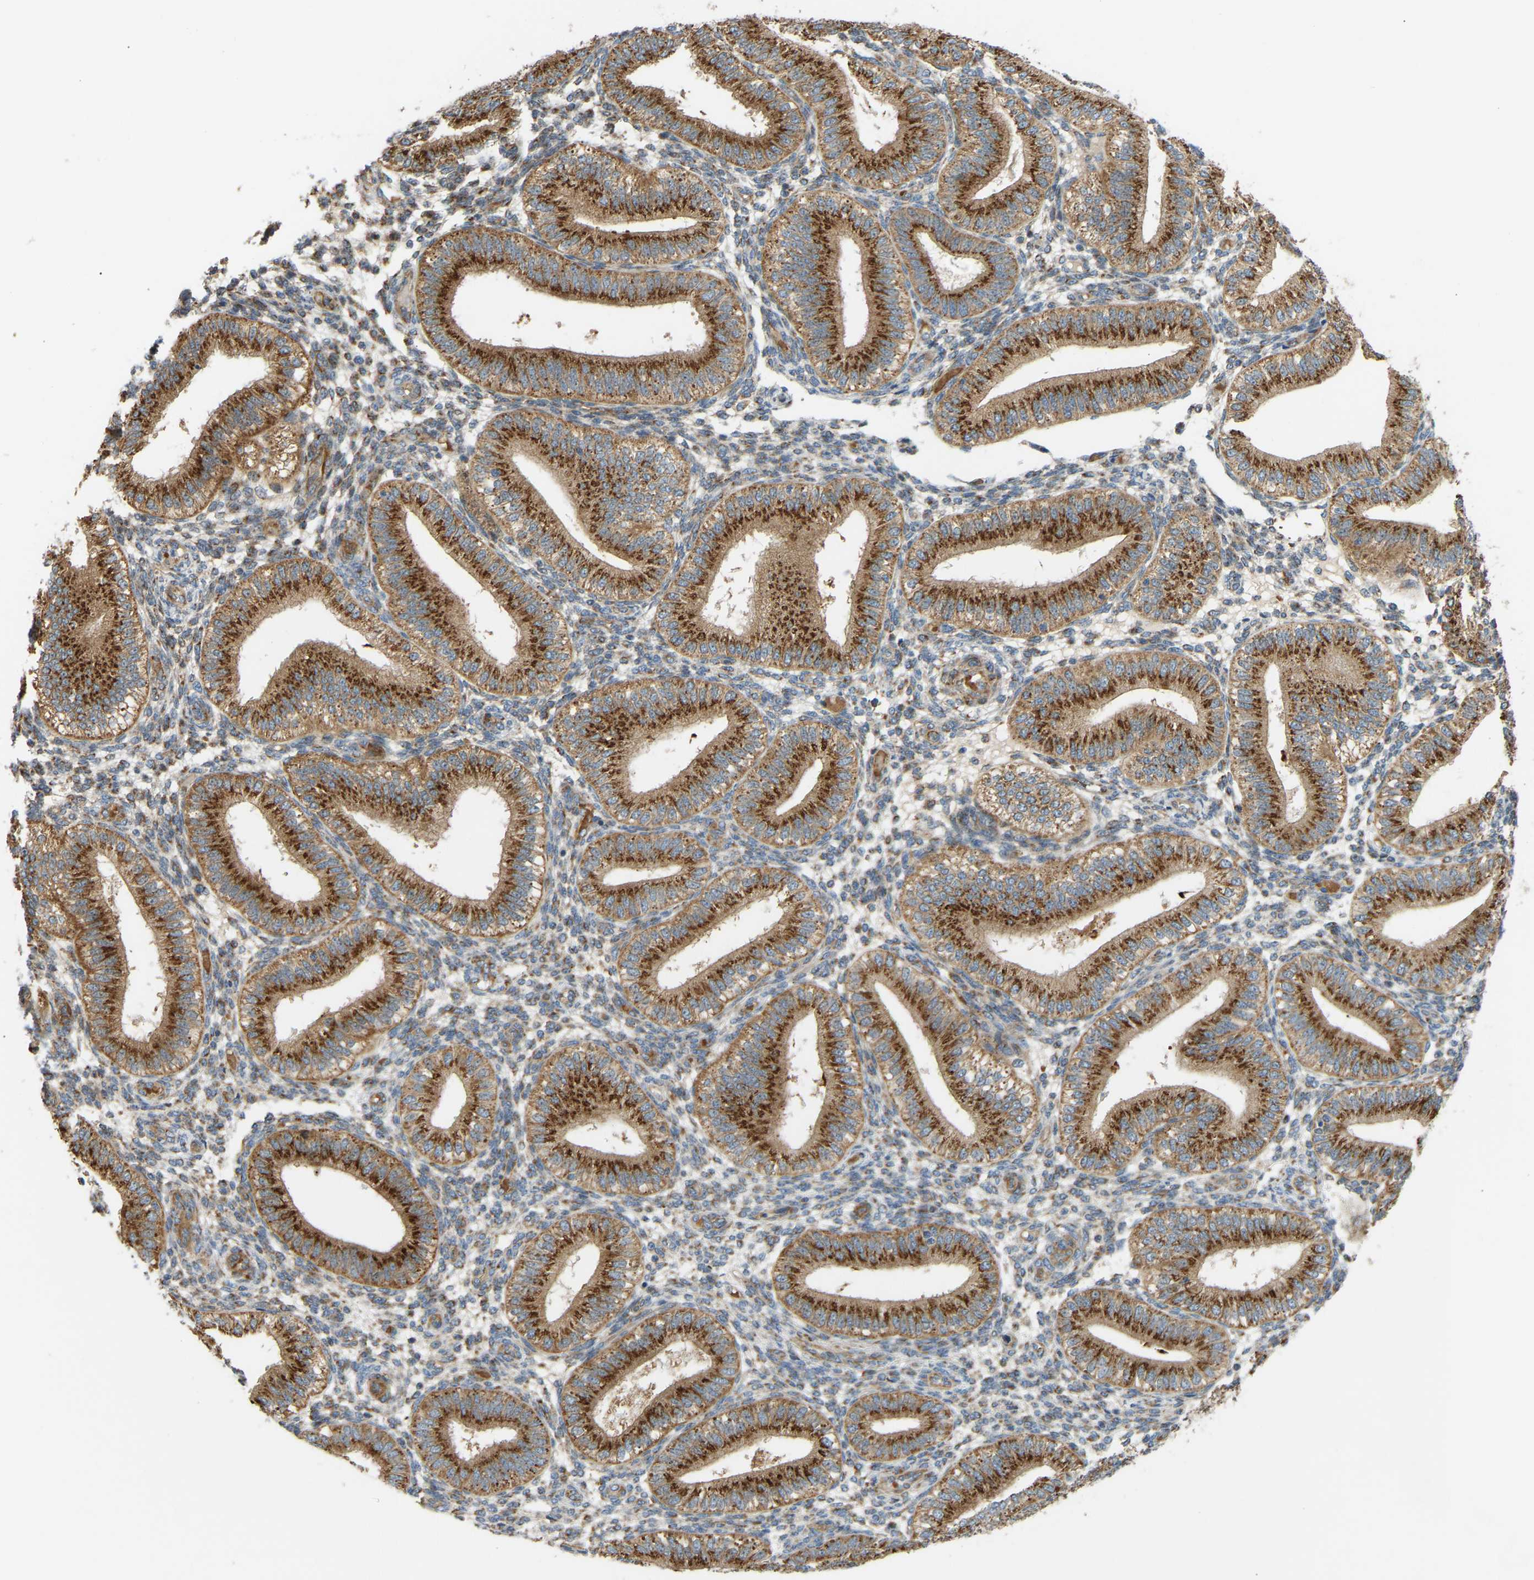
{"staining": {"intensity": "moderate", "quantity": "25%-75%", "location": "cytoplasmic/membranous"}, "tissue": "endometrium", "cell_type": "Cells in endometrial stroma", "image_type": "normal", "snomed": [{"axis": "morphology", "description": "Normal tissue, NOS"}, {"axis": "topography", "description": "Endometrium"}], "caption": "A histopathology image showing moderate cytoplasmic/membranous staining in about 25%-75% of cells in endometrial stroma in benign endometrium, as visualized by brown immunohistochemical staining.", "gene": "YIPF2", "patient": {"sex": "female", "age": 39}}